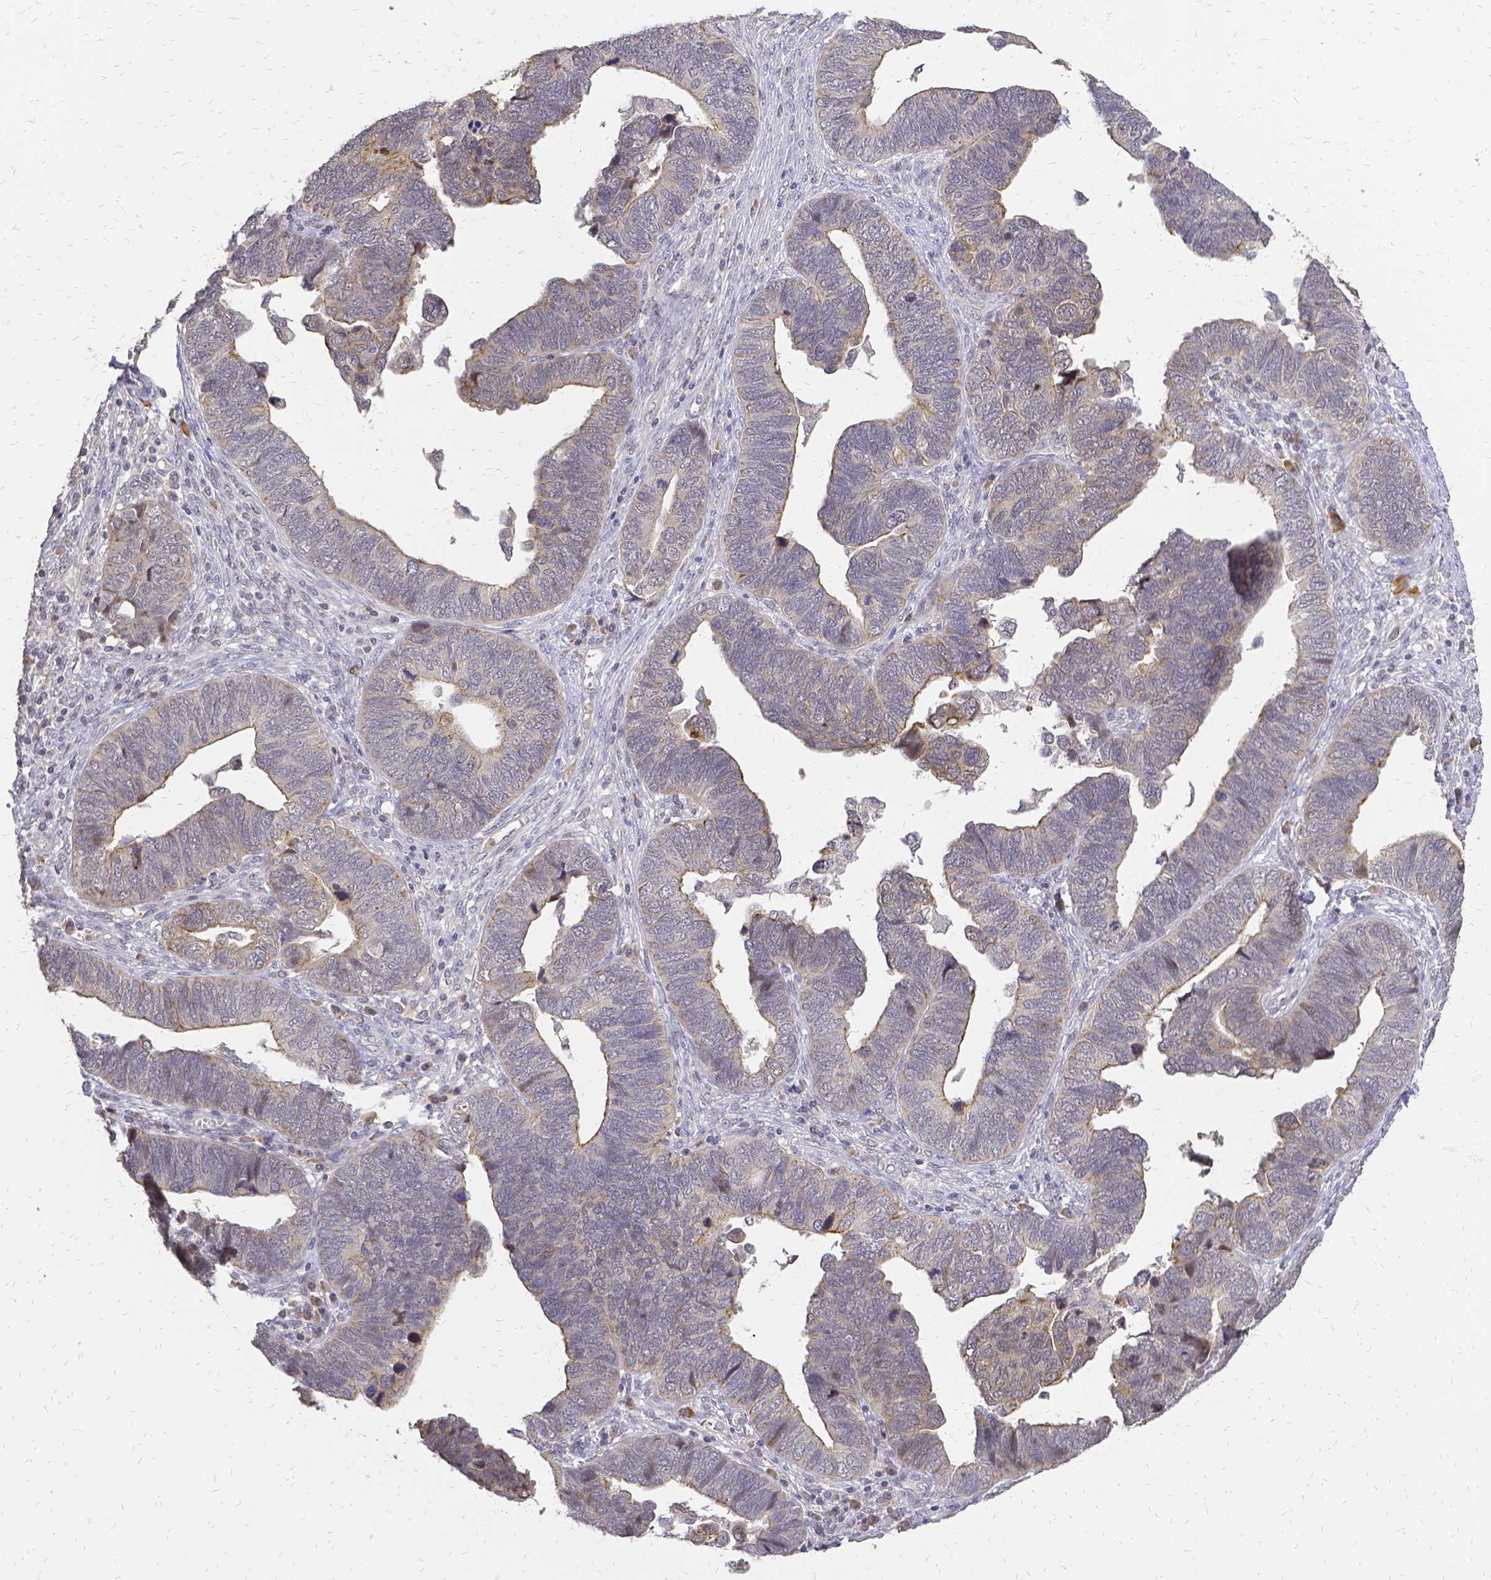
{"staining": {"intensity": "moderate", "quantity": "25%-75%", "location": "cytoplasmic/membranous"}, "tissue": "endometrial cancer", "cell_type": "Tumor cells", "image_type": "cancer", "snomed": [{"axis": "morphology", "description": "Adenocarcinoma, NOS"}, {"axis": "topography", "description": "Endometrium"}], "caption": "IHC of human endometrial cancer shows medium levels of moderate cytoplasmic/membranous staining in approximately 25%-75% of tumor cells.", "gene": "CIB1", "patient": {"sex": "female", "age": 79}}